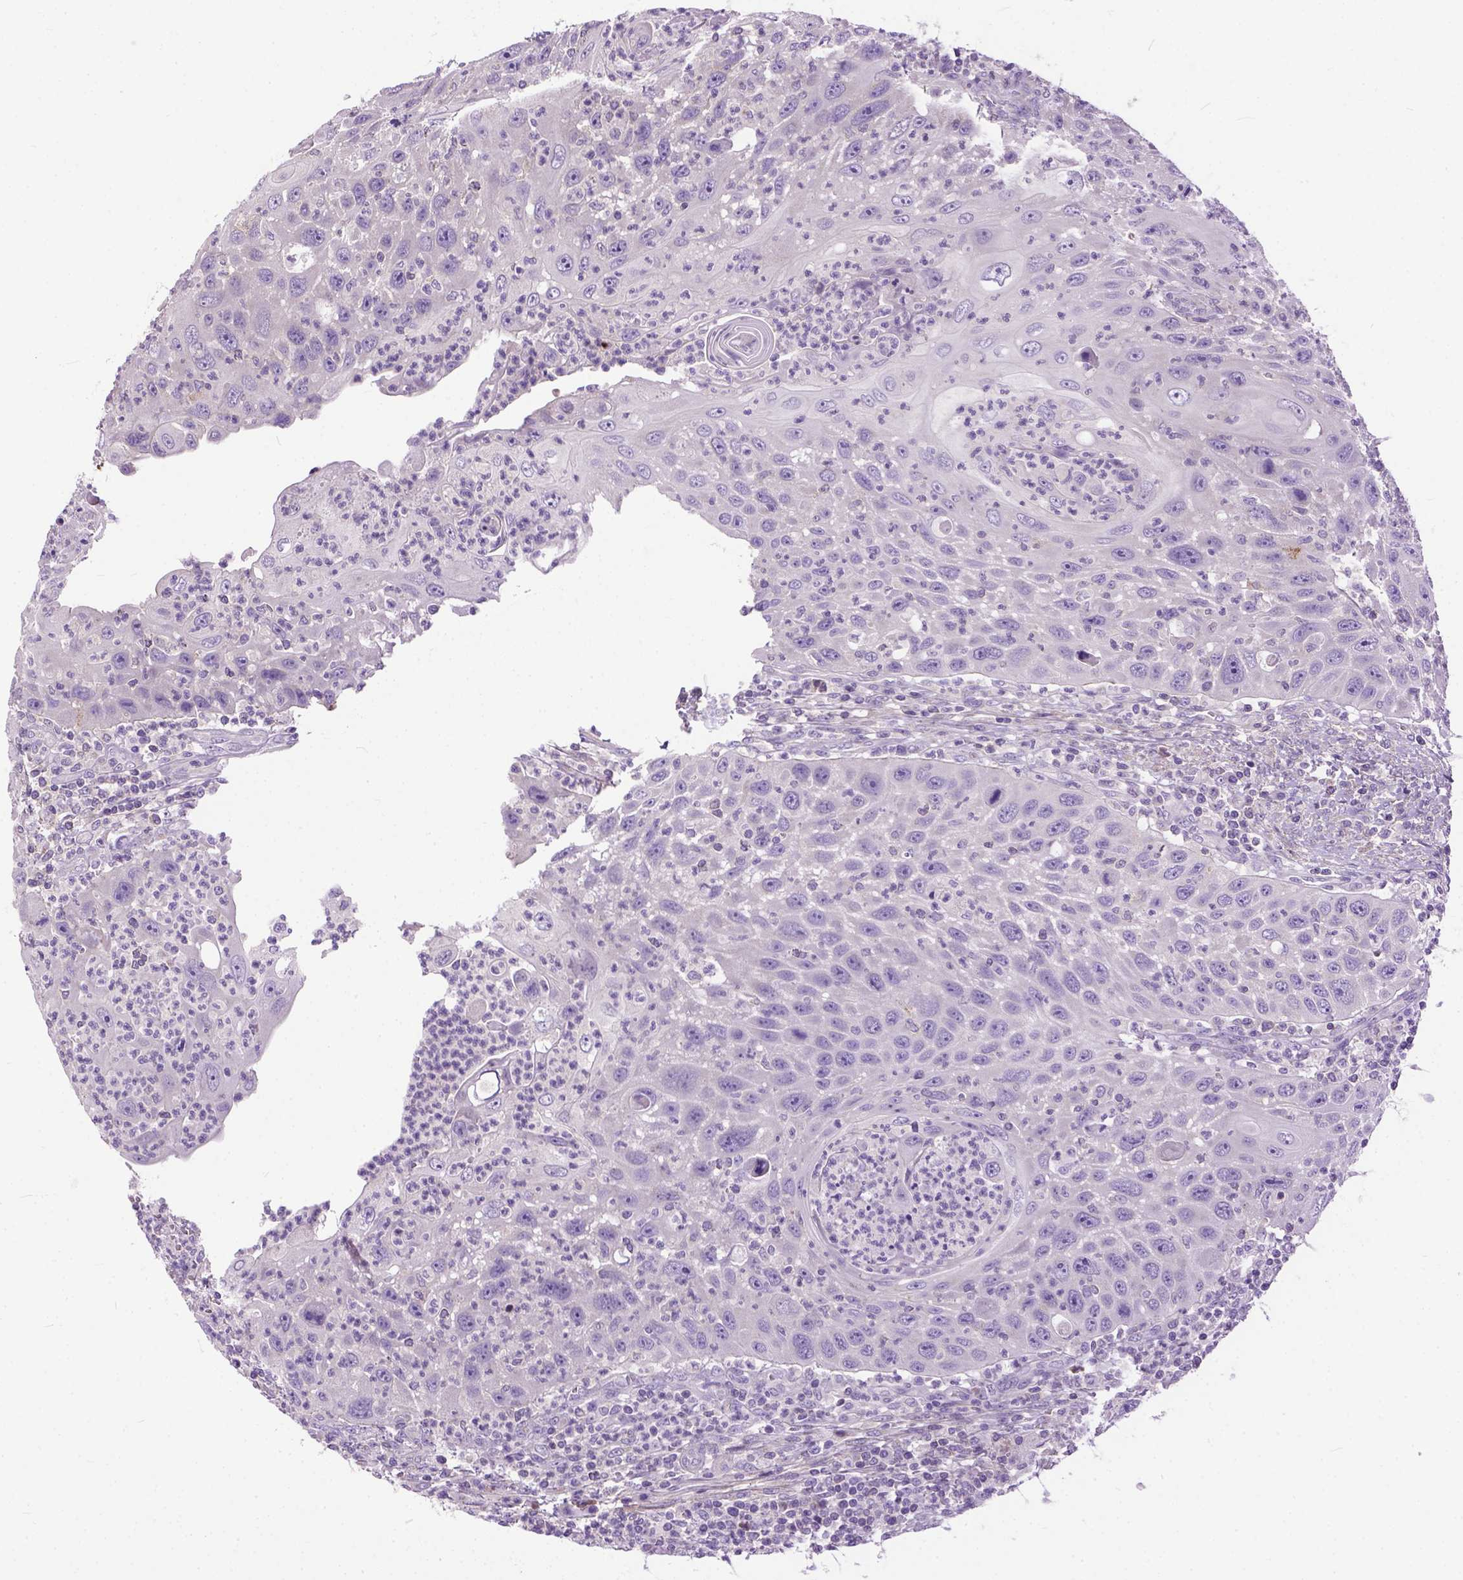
{"staining": {"intensity": "negative", "quantity": "none", "location": "none"}, "tissue": "head and neck cancer", "cell_type": "Tumor cells", "image_type": "cancer", "snomed": [{"axis": "morphology", "description": "Squamous cell carcinoma, NOS"}, {"axis": "topography", "description": "Head-Neck"}], "caption": "An IHC histopathology image of head and neck cancer (squamous cell carcinoma) is shown. There is no staining in tumor cells of head and neck cancer (squamous cell carcinoma). (DAB immunohistochemistry with hematoxylin counter stain).", "gene": "BANF2", "patient": {"sex": "male", "age": 69}}